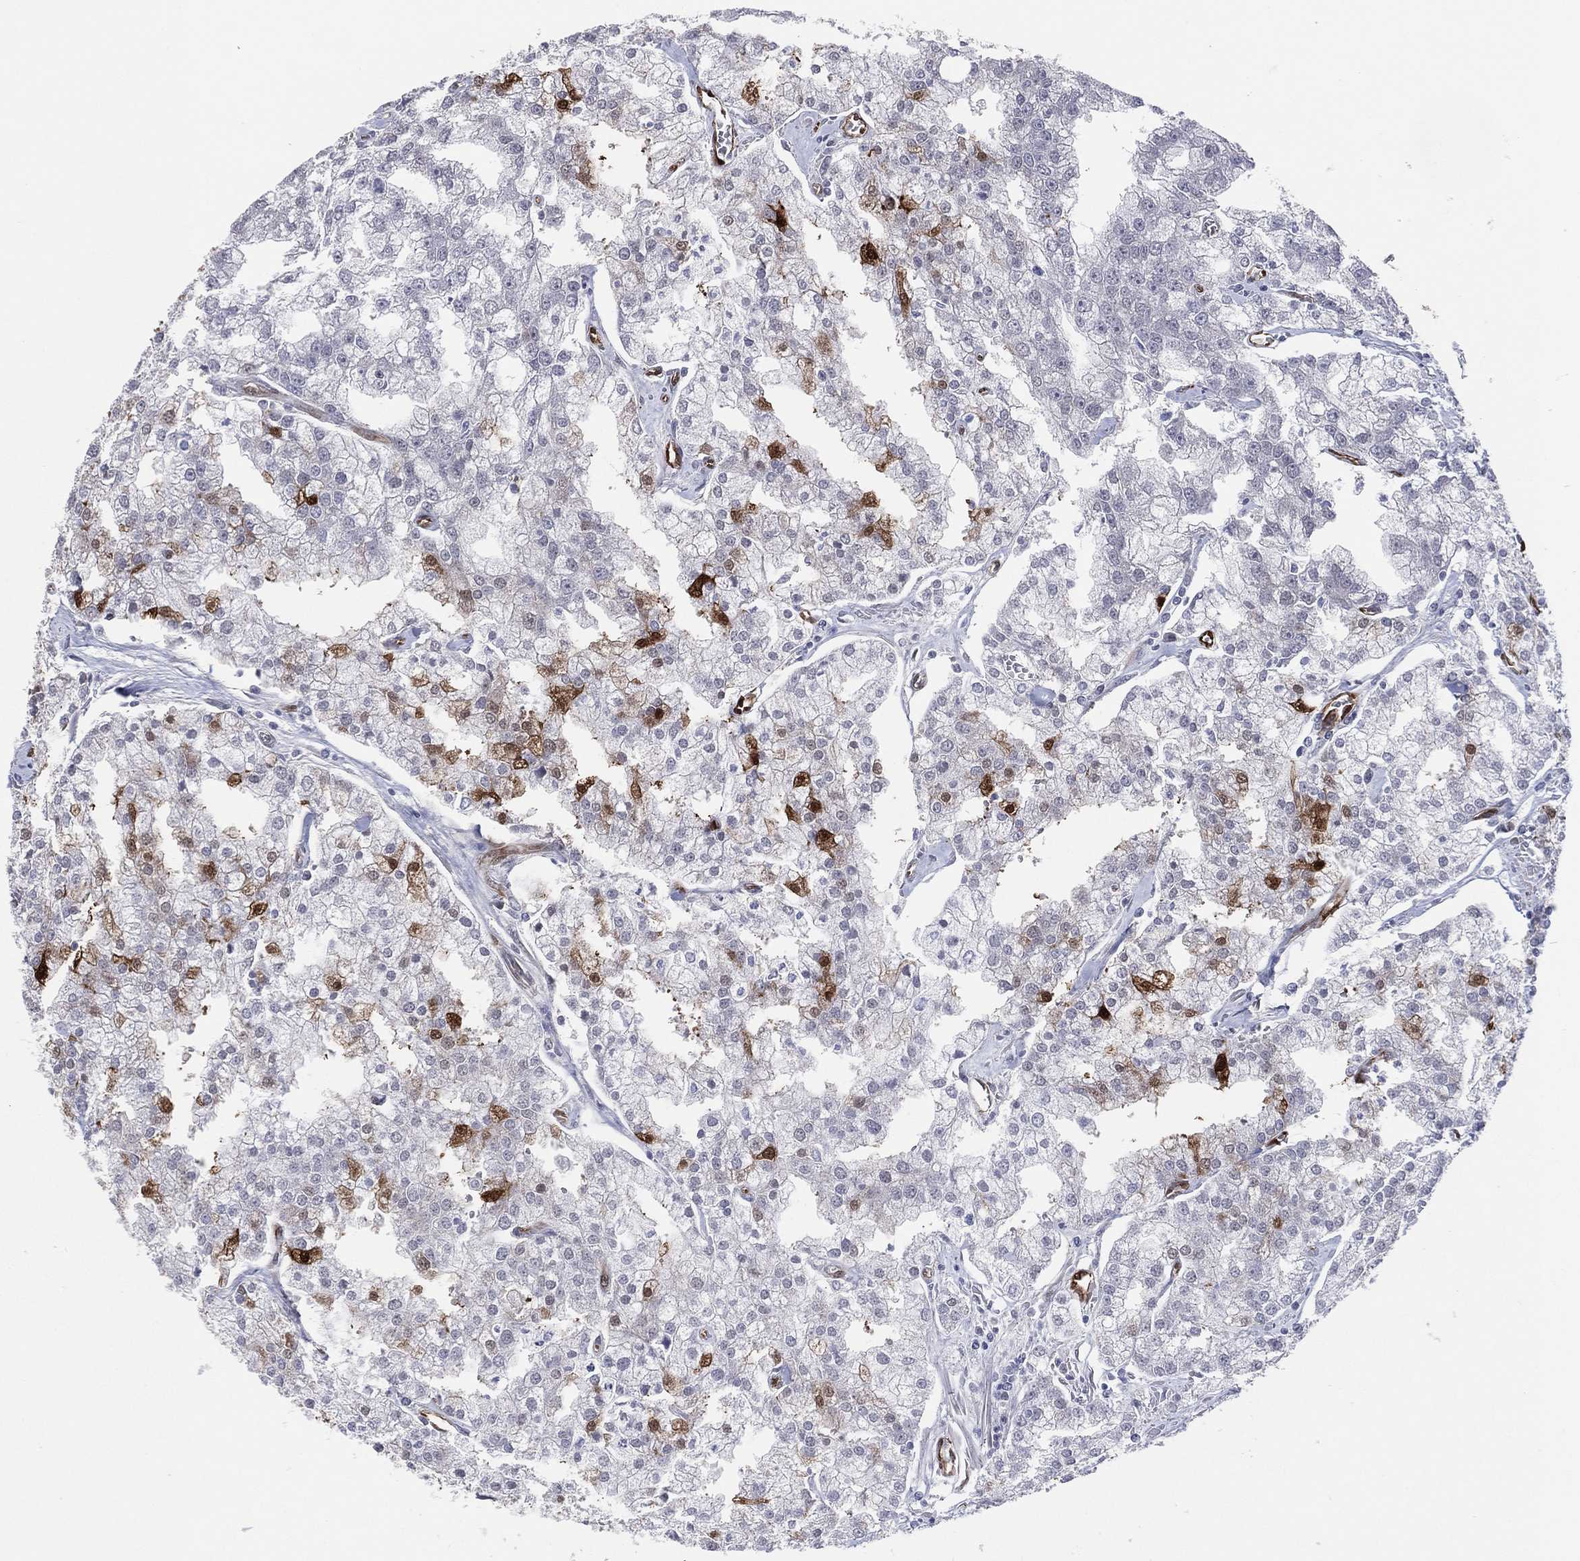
{"staining": {"intensity": "strong", "quantity": "<25%", "location": "cytoplasmic/membranous,nuclear"}, "tissue": "prostate cancer", "cell_type": "Tumor cells", "image_type": "cancer", "snomed": [{"axis": "morphology", "description": "Adenocarcinoma, NOS"}, {"axis": "topography", "description": "Prostate"}], "caption": "An IHC micrograph of tumor tissue is shown. Protein staining in brown labels strong cytoplasmic/membranous and nuclear positivity in prostate adenocarcinoma within tumor cells.", "gene": "SNCG", "patient": {"sex": "male", "age": 70}}